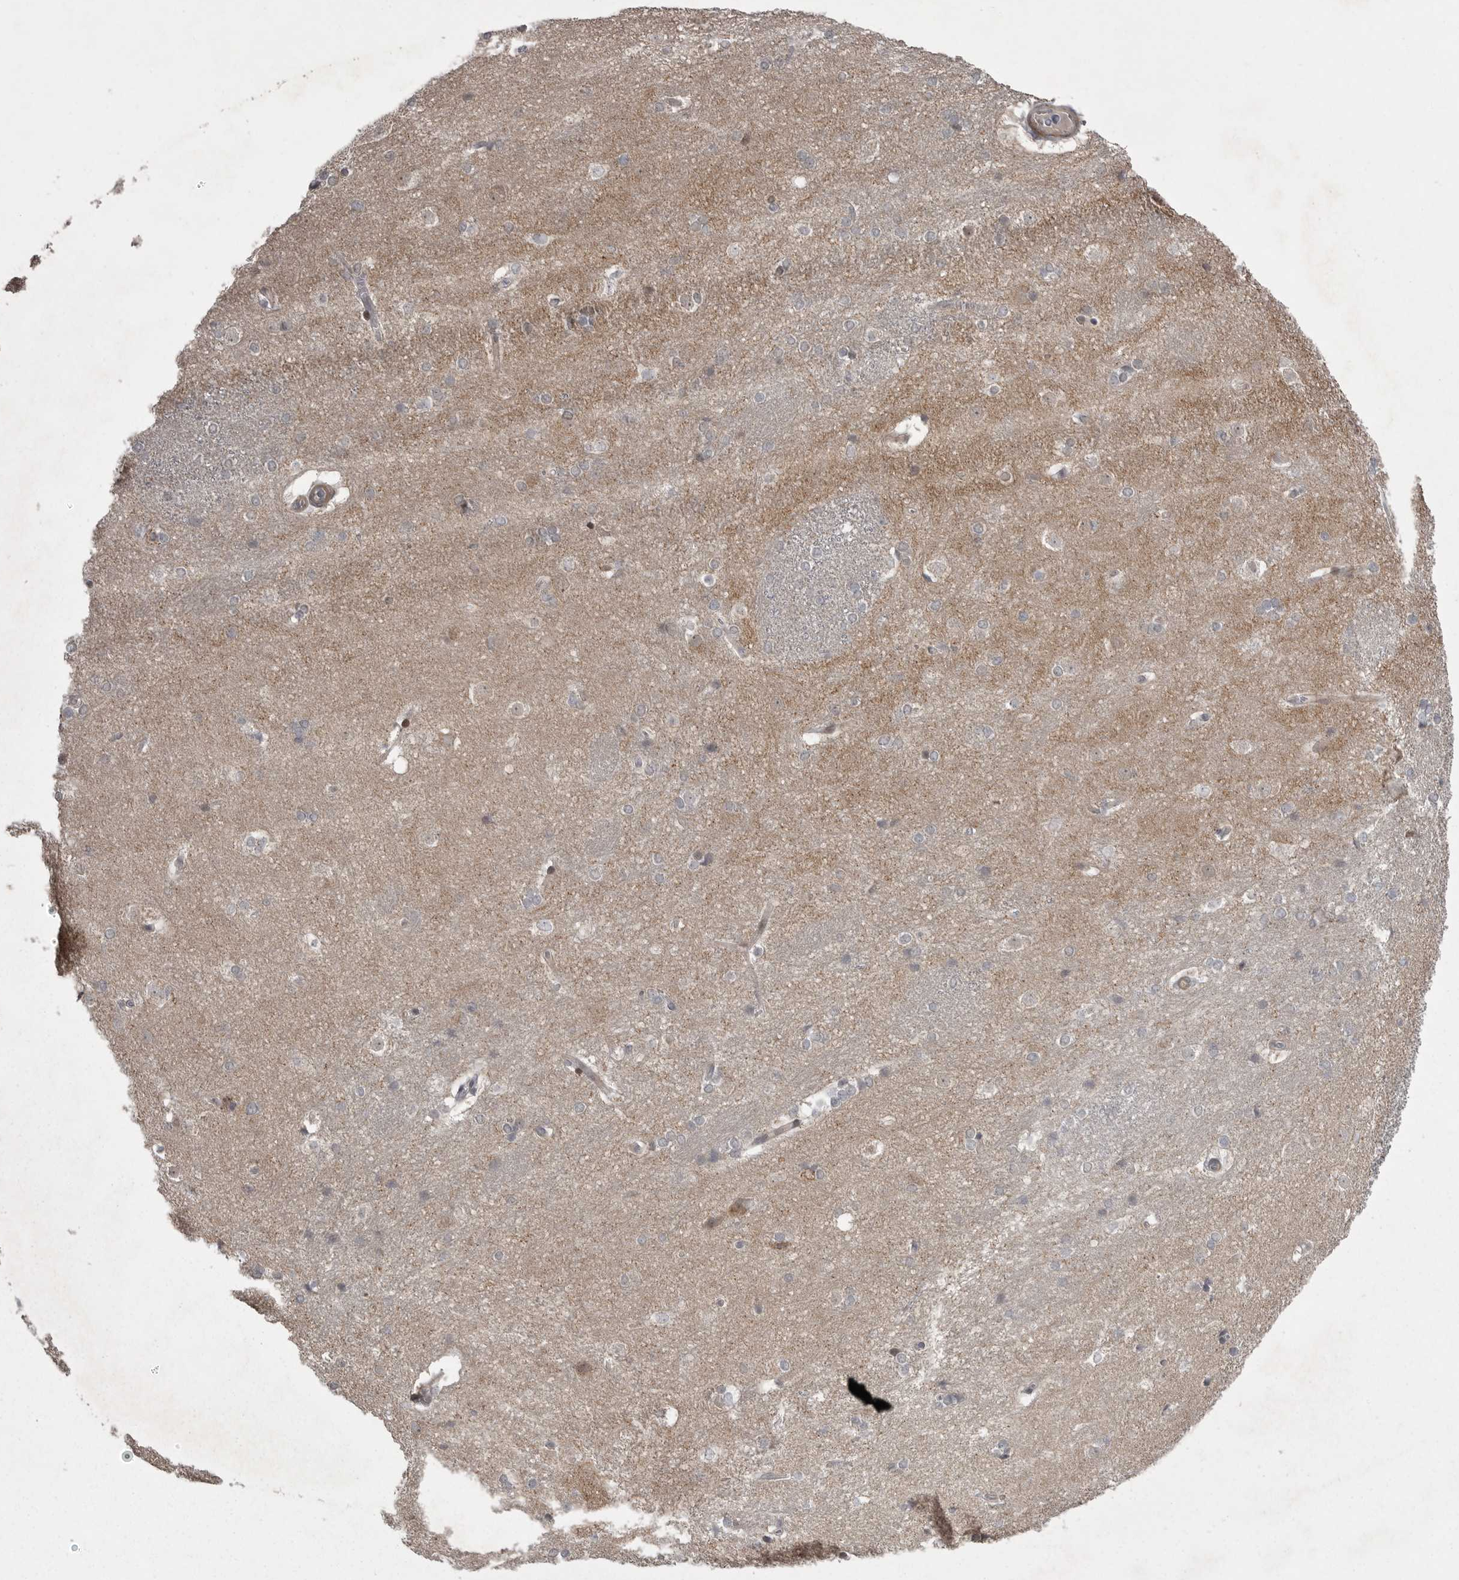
{"staining": {"intensity": "moderate", "quantity": "<25%", "location": "cytoplasmic/membranous"}, "tissue": "caudate", "cell_type": "Glial cells", "image_type": "normal", "snomed": [{"axis": "morphology", "description": "Normal tissue, NOS"}, {"axis": "topography", "description": "Lateral ventricle wall"}], "caption": "This histopathology image reveals immunohistochemistry staining of unremarkable caudate, with low moderate cytoplasmic/membranous expression in approximately <25% of glial cells.", "gene": "PPP1R9A", "patient": {"sex": "female", "age": 19}}